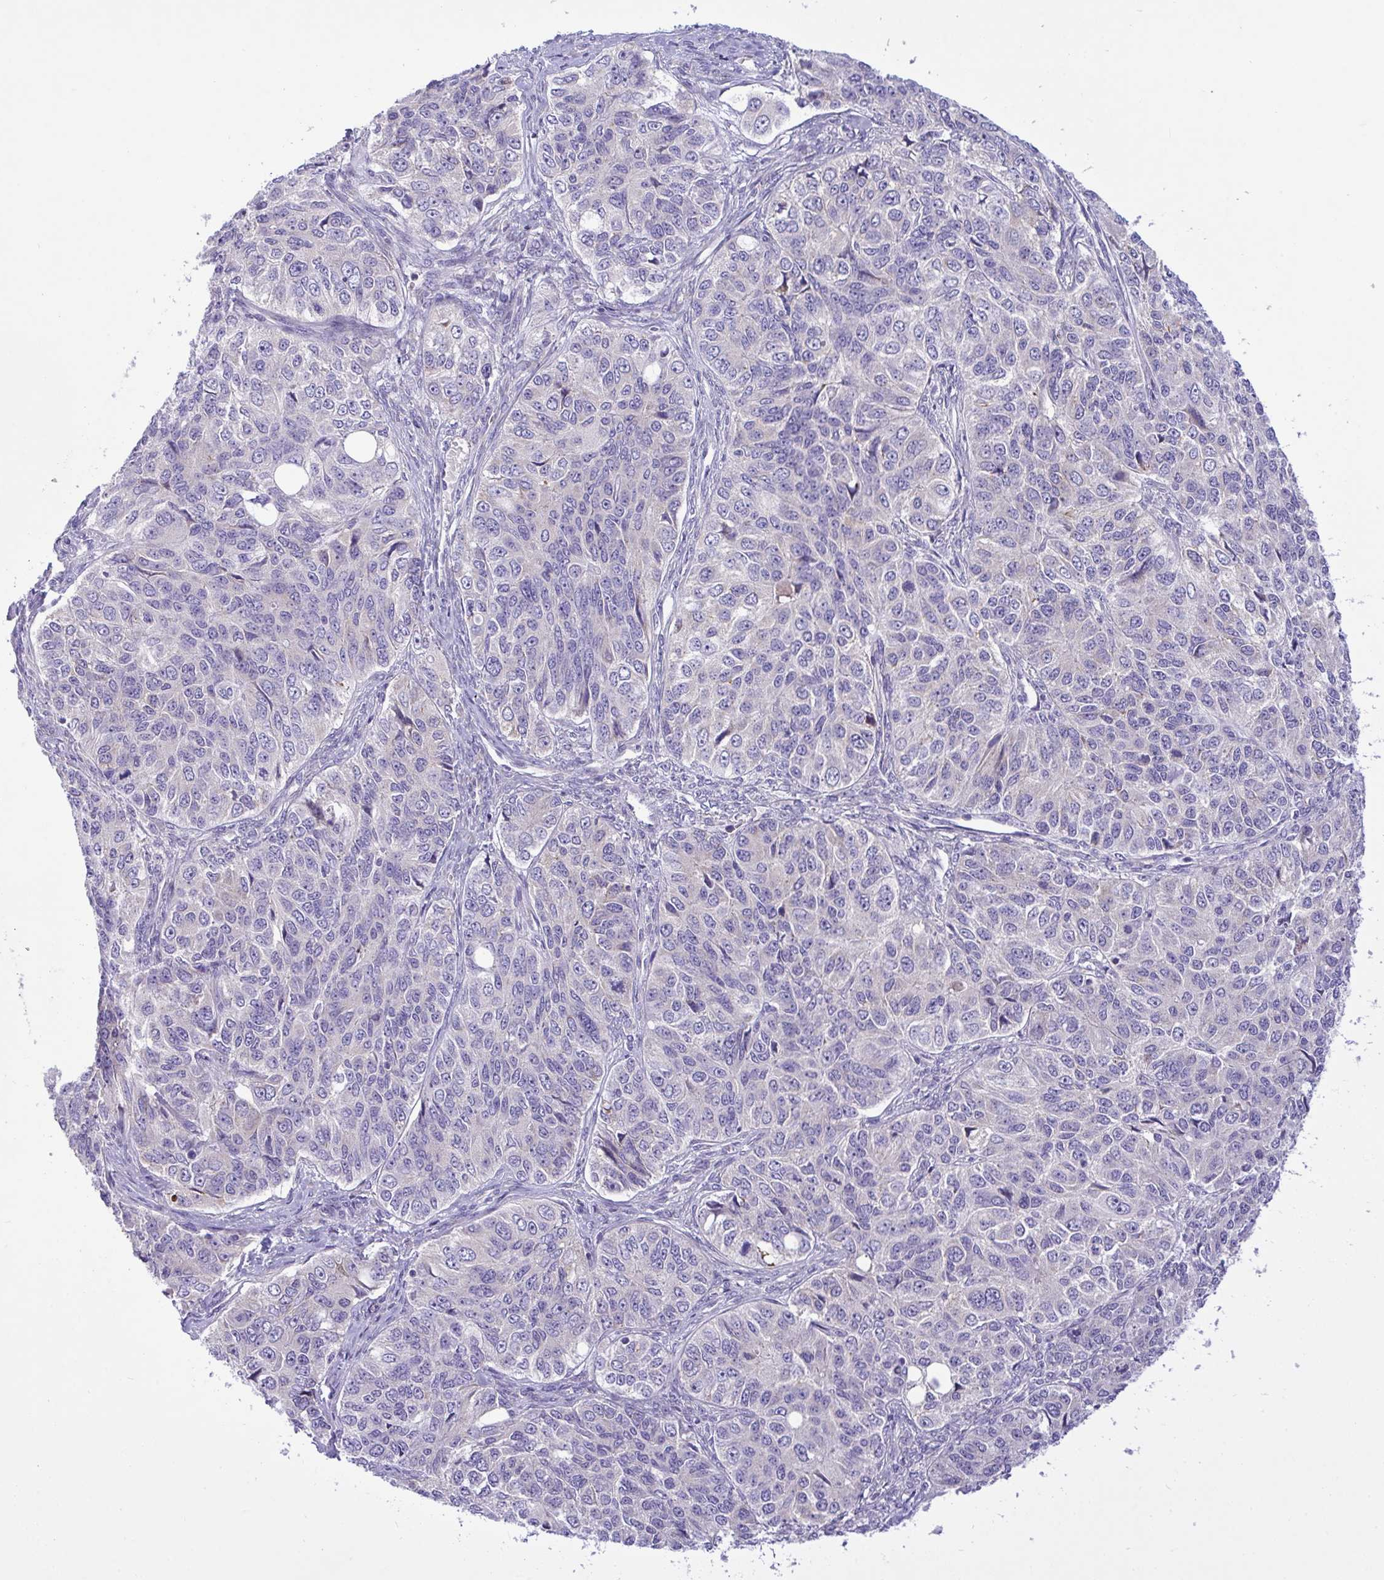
{"staining": {"intensity": "negative", "quantity": "none", "location": "none"}, "tissue": "ovarian cancer", "cell_type": "Tumor cells", "image_type": "cancer", "snomed": [{"axis": "morphology", "description": "Carcinoma, endometroid"}, {"axis": "topography", "description": "Ovary"}], "caption": "This is an IHC photomicrograph of human endometroid carcinoma (ovarian). There is no expression in tumor cells.", "gene": "FAM86B1", "patient": {"sex": "female", "age": 51}}